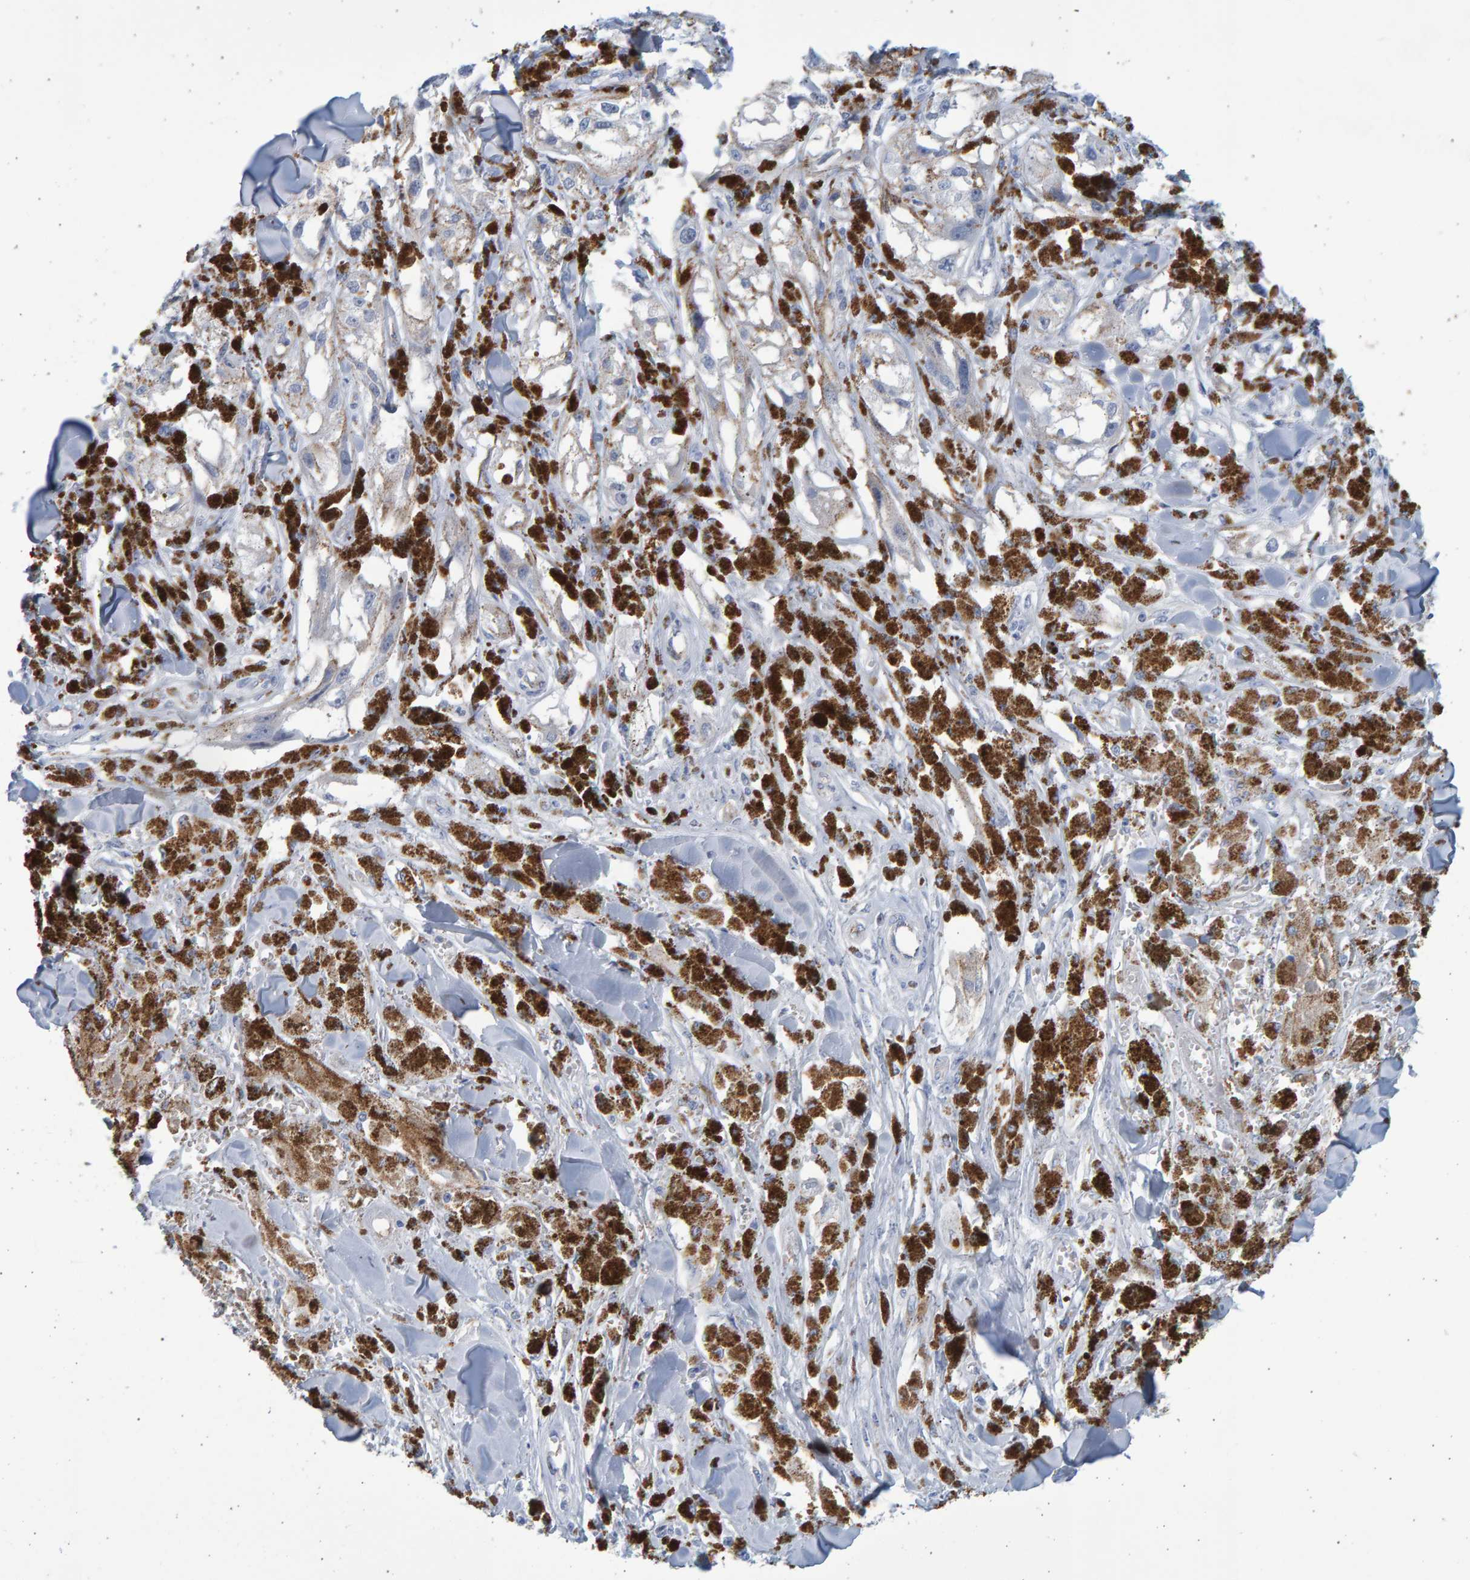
{"staining": {"intensity": "moderate", "quantity": "25%-75%", "location": "cytoplasmic/membranous"}, "tissue": "melanoma", "cell_type": "Tumor cells", "image_type": "cancer", "snomed": [{"axis": "morphology", "description": "Malignant melanoma, NOS"}, {"axis": "topography", "description": "Skin"}], "caption": "Immunohistochemical staining of human melanoma shows moderate cytoplasmic/membranous protein positivity in about 25%-75% of tumor cells.", "gene": "SLC34A3", "patient": {"sex": "male", "age": 88}}